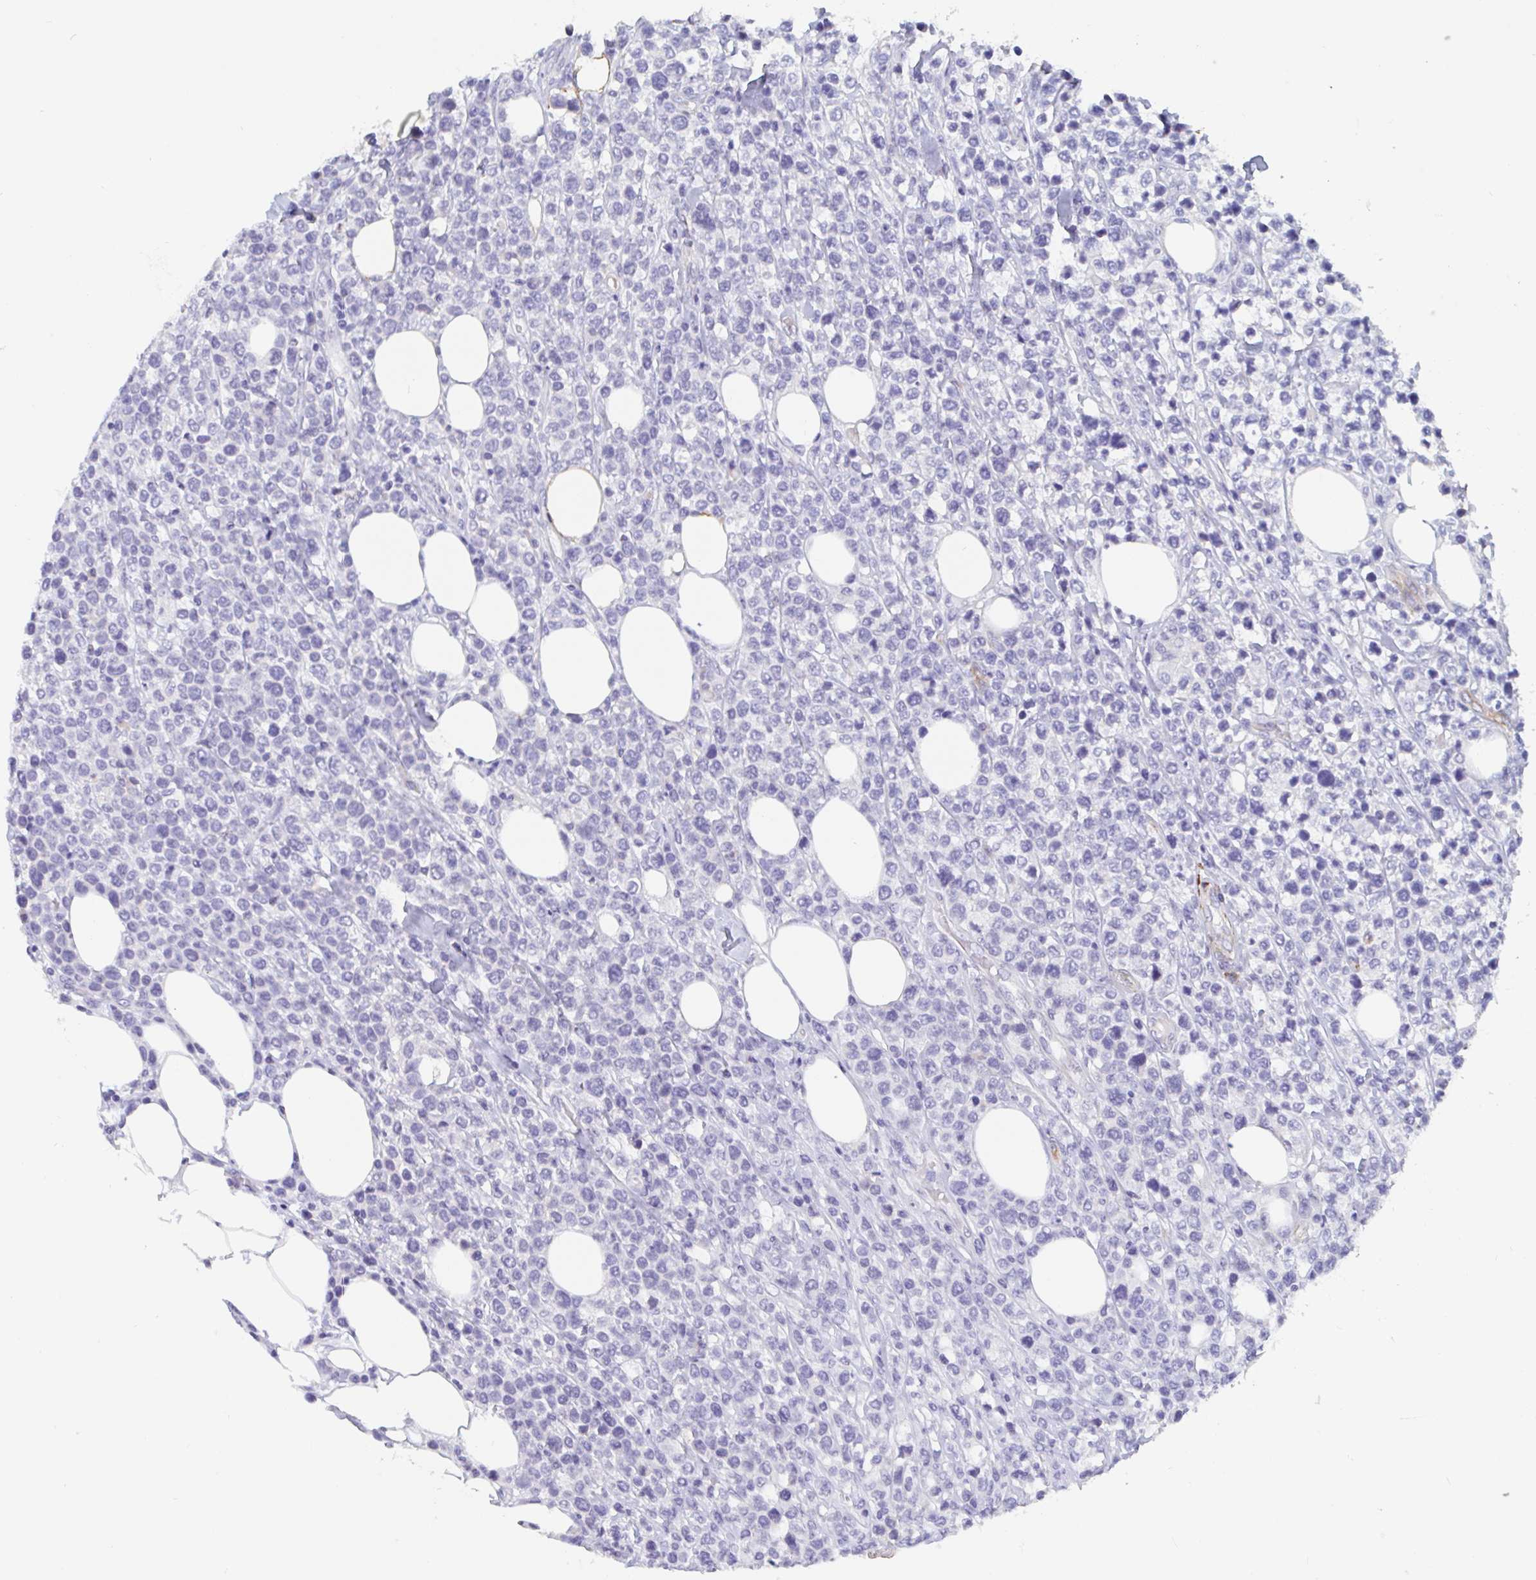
{"staining": {"intensity": "negative", "quantity": "none", "location": "none"}, "tissue": "lymphoma", "cell_type": "Tumor cells", "image_type": "cancer", "snomed": [{"axis": "morphology", "description": "Malignant lymphoma, non-Hodgkin's type, High grade"}, {"axis": "topography", "description": "Soft tissue"}], "caption": "This is an immunohistochemistry micrograph of human lymphoma. There is no staining in tumor cells.", "gene": "ZNHIT2", "patient": {"sex": "female", "age": 56}}